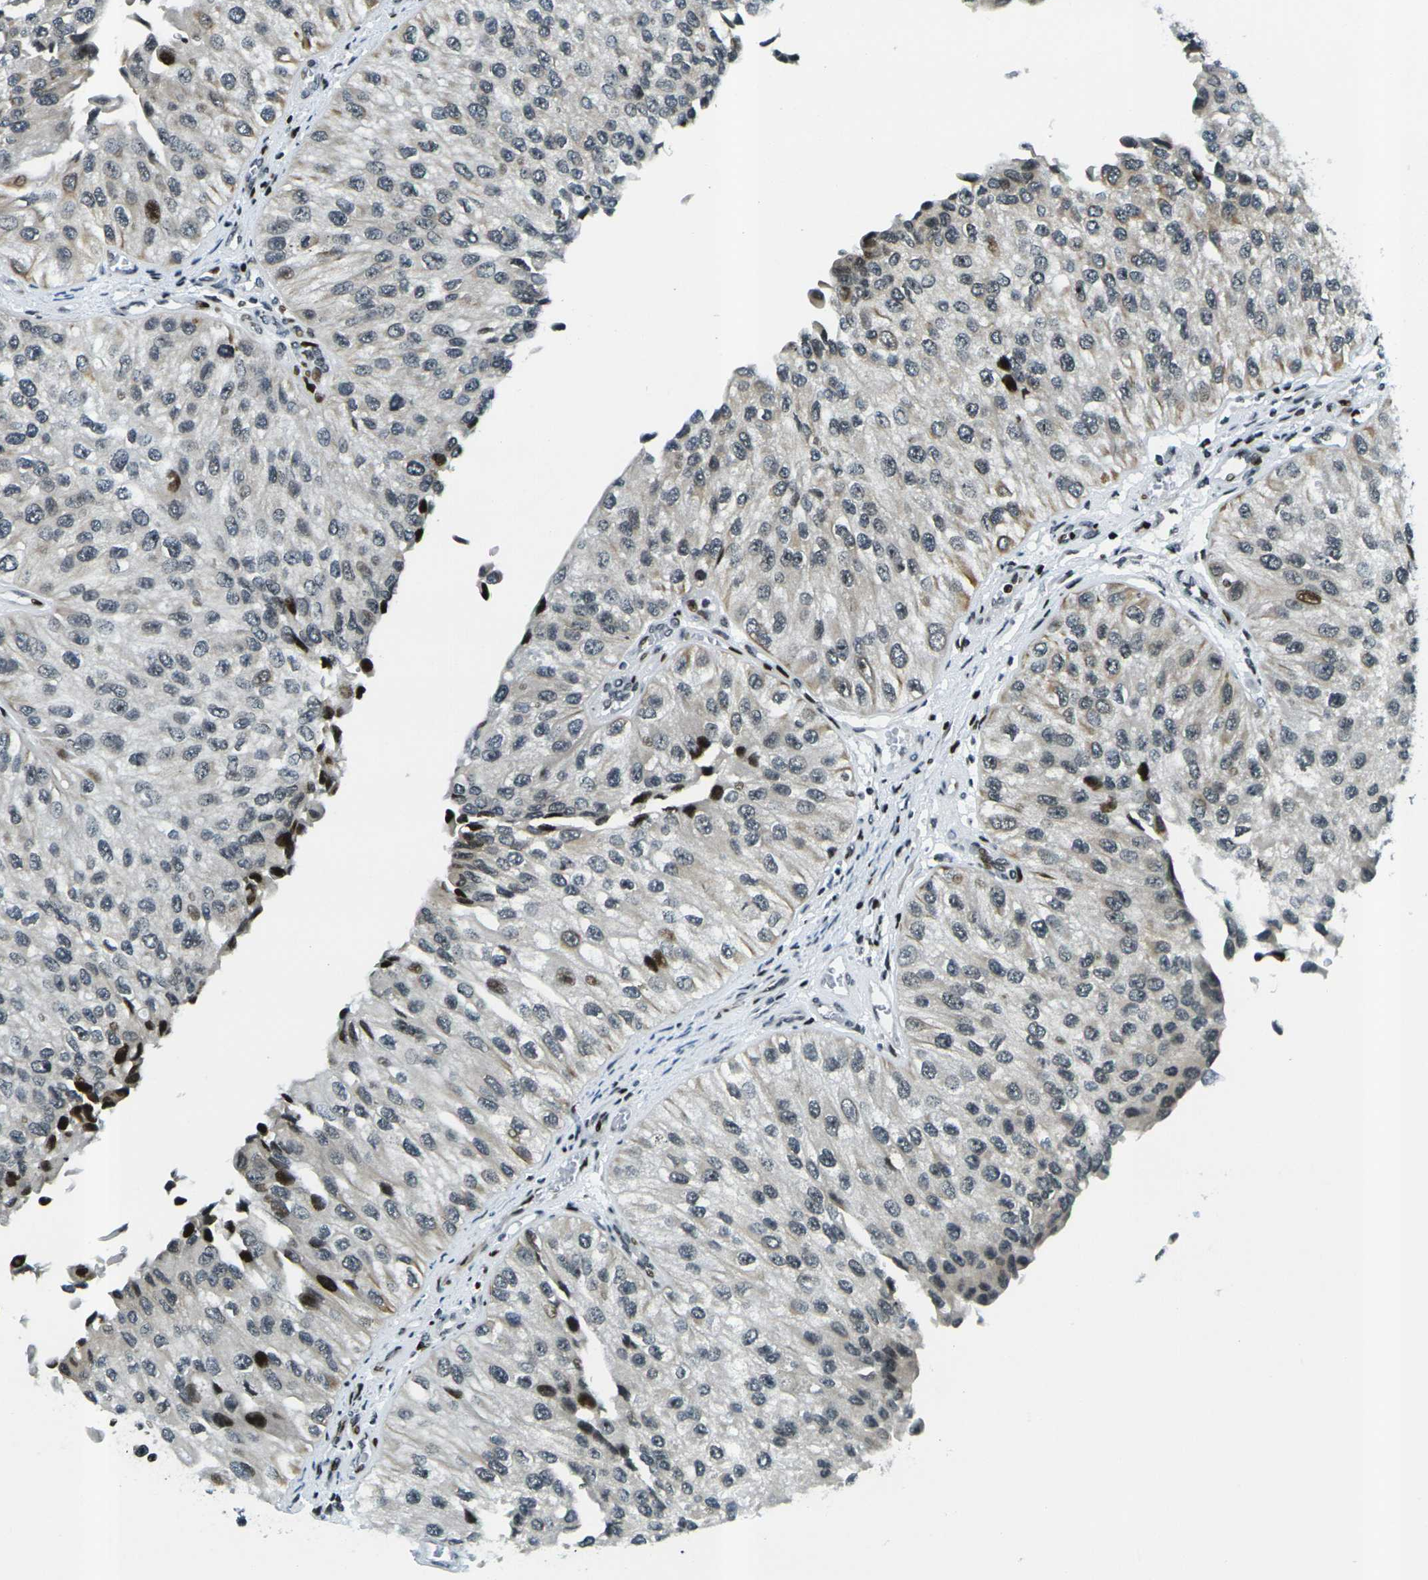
{"staining": {"intensity": "moderate", "quantity": "<25%", "location": "nuclear"}, "tissue": "urothelial cancer", "cell_type": "Tumor cells", "image_type": "cancer", "snomed": [{"axis": "morphology", "description": "Urothelial carcinoma, High grade"}, {"axis": "topography", "description": "Kidney"}, {"axis": "topography", "description": "Urinary bladder"}], "caption": "Urothelial carcinoma (high-grade) was stained to show a protein in brown. There is low levels of moderate nuclear staining in about <25% of tumor cells.", "gene": "H3-3A", "patient": {"sex": "male", "age": 77}}